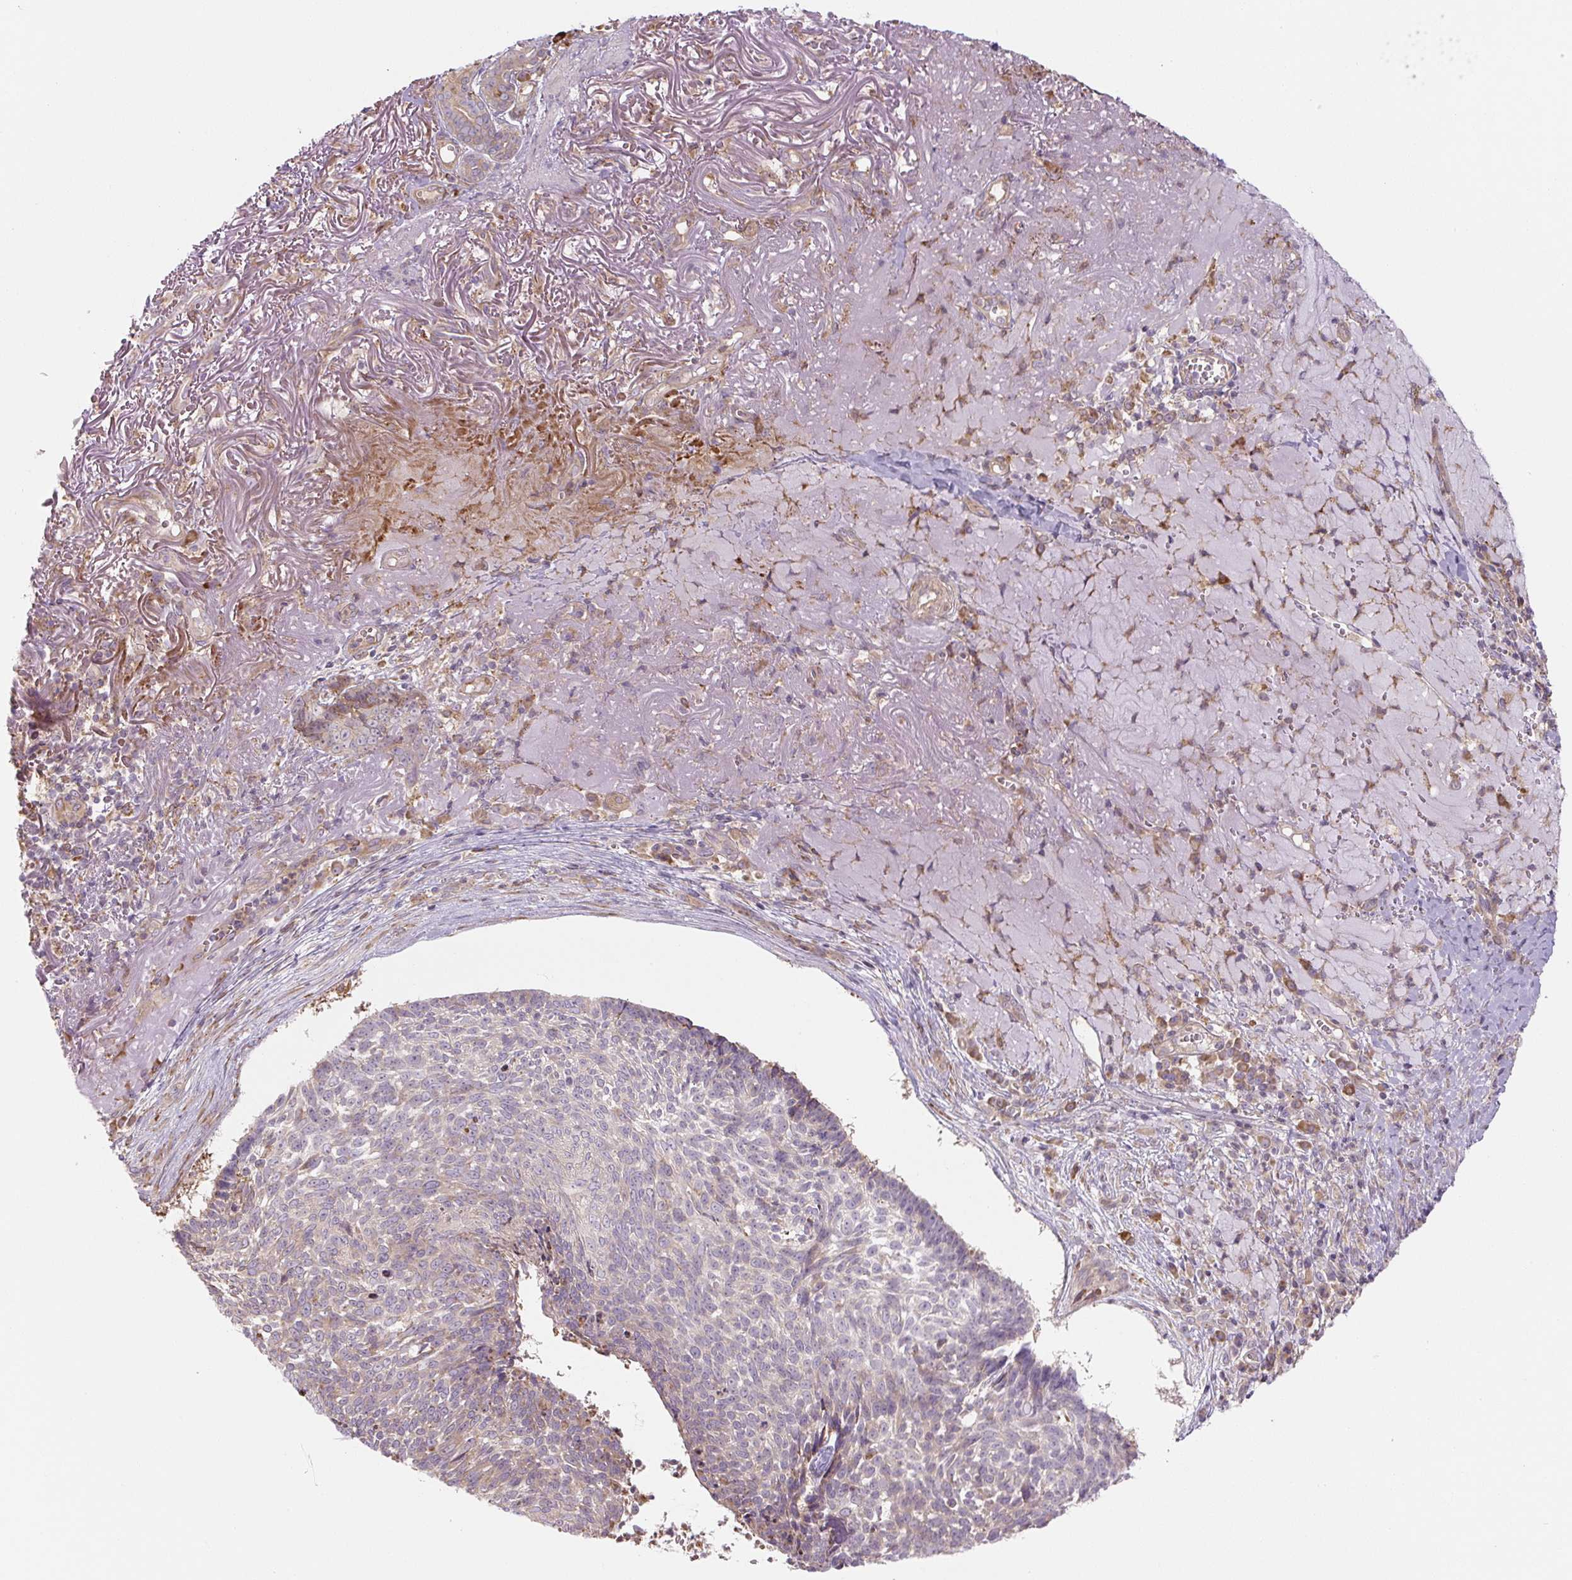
{"staining": {"intensity": "weak", "quantity": "<25%", "location": "cytoplasmic/membranous"}, "tissue": "skin cancer", "cell_type": "Tumor cells", "image_type": "cancer", "snomed": [{"axis": "morphology", "description": "Basal cell carcinoma"}, {"axis": "topography", "description": "Skin"}, {"axis": "topography", "description": "Skin of face"}], "caption": "The IHC photomicrograph has no significant positivity in tumor cells of skin cancer tissue.", "gene": "RASA1", "patient": {"sex": "female", "age": 95}}